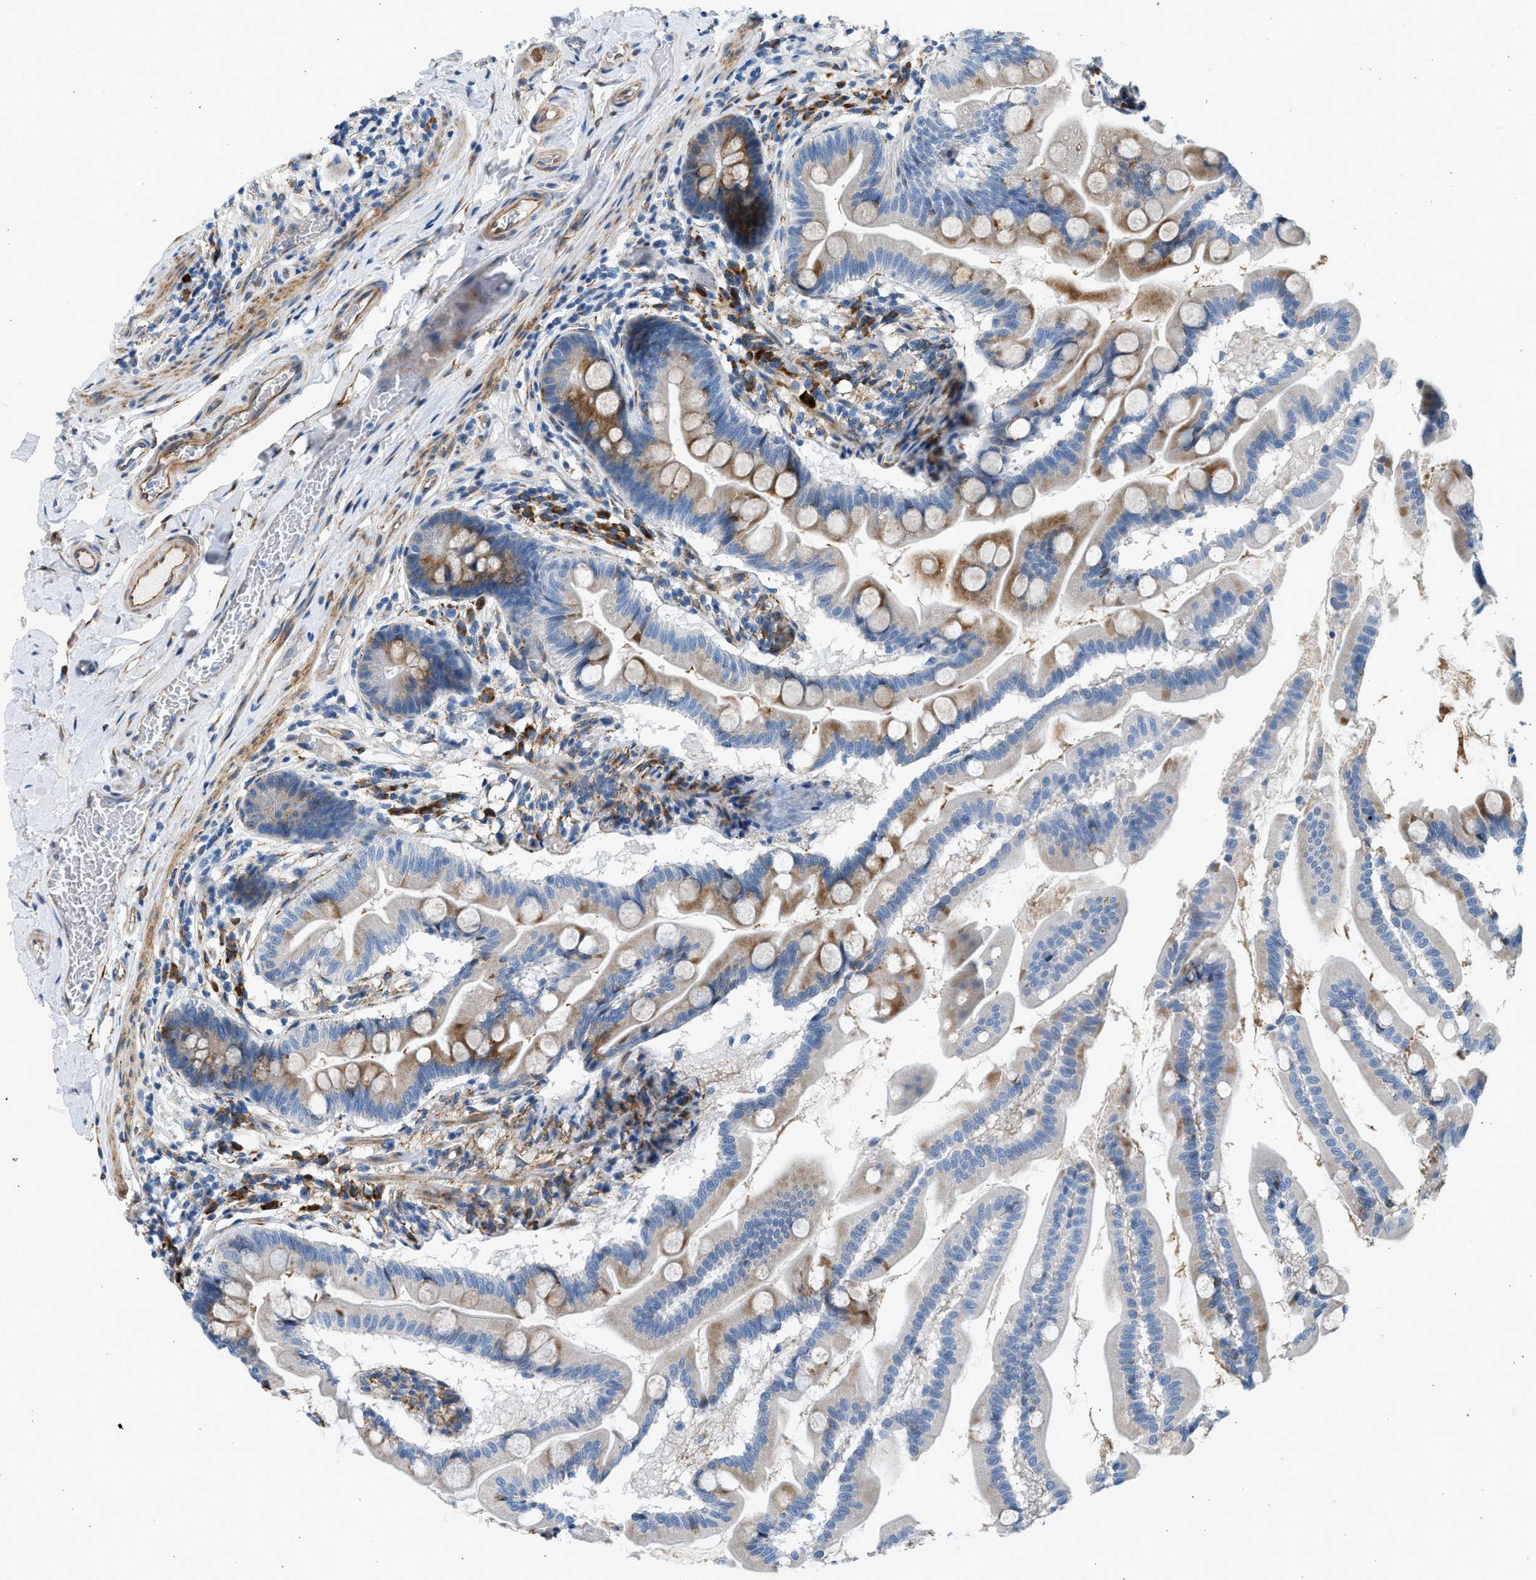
{"staining": {"intensity": "strong", "quantity": "25%-75%", "location": "cytoplasmic/membranous"}, "tissue": "small intestine", "cell_type": "Glandular cells", "image_type": "normal", "snomed": [{"axis": "morphology", "description": "Normal tissue, NOS"}, {"axis": "topography", "description": "Small intestine"}], "caption": "Protein expression analysis of unremarkable human small intestine reveals strong cytoplasmic/membranous expression in approximately 25%-75% of glandular cells. The protein of interest is shown in brown color, while the nuclei are stained blue.", "gene": "CNTN6", "patient": {"sex": "female", "age": 56}}